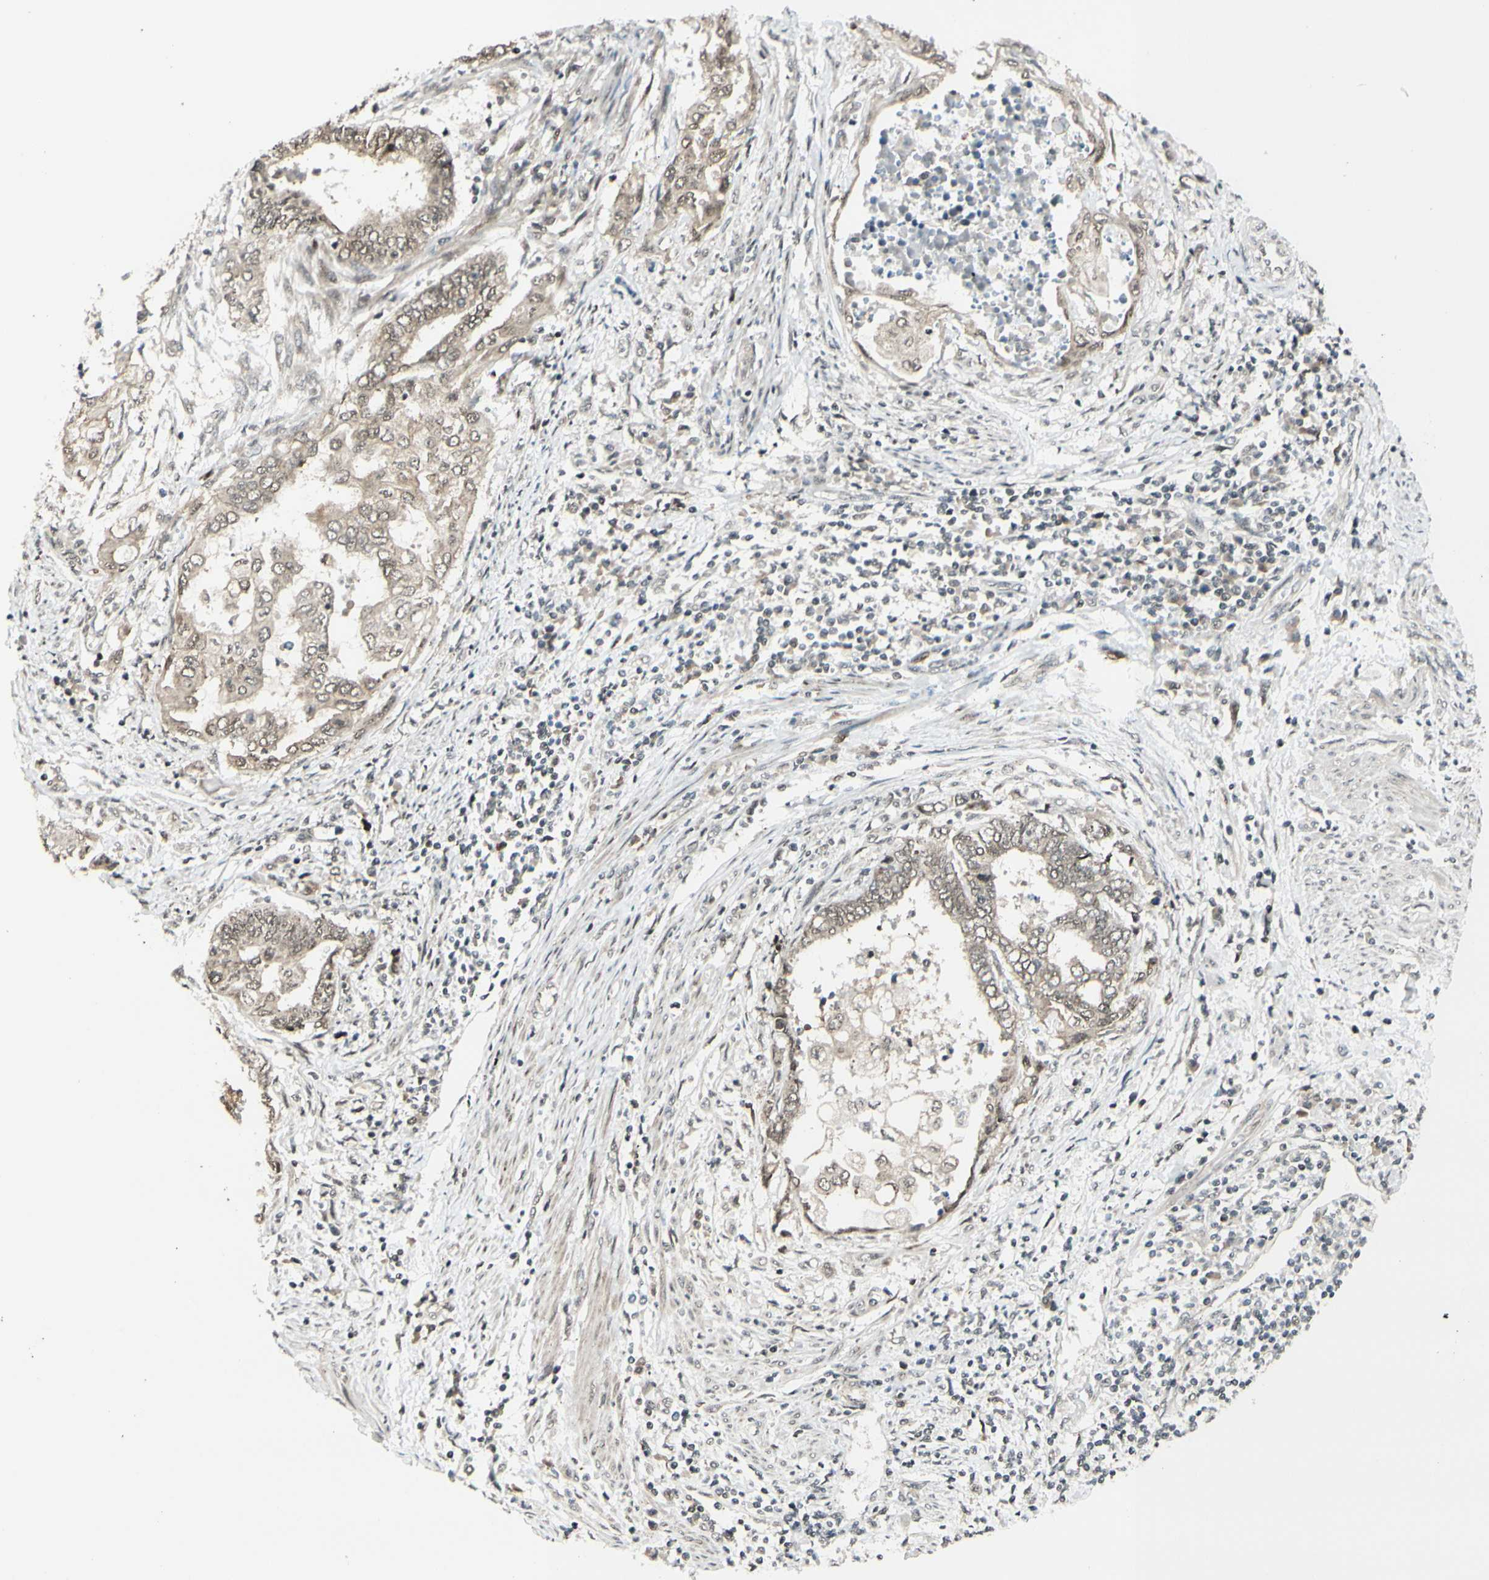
{"staining": {"intensity": "moderate", "quantity": ">75%", "location": "cytoplasmic/membranous"}, "tissue": "endometrial cancer", "cell_type": "Tumor cells", "image_type": "cancer", "snomed": [{"axis": "morphology", "description": "Adenocarcinoma, NOS"}, {"axis": "topography", "description": "Uterus"}, {"axis": "topography", "description": "Endometrium"}], "caption": "Immunohistochemistry (IHC) (DAB) staining of human adenocarcinoma (endometrial) displays moderate cytoplasmic/membranous protein expression in approximately >75% of tumor cells.", "gene": "BRMS1", "patient": {"sex": "female", "age": 70}}